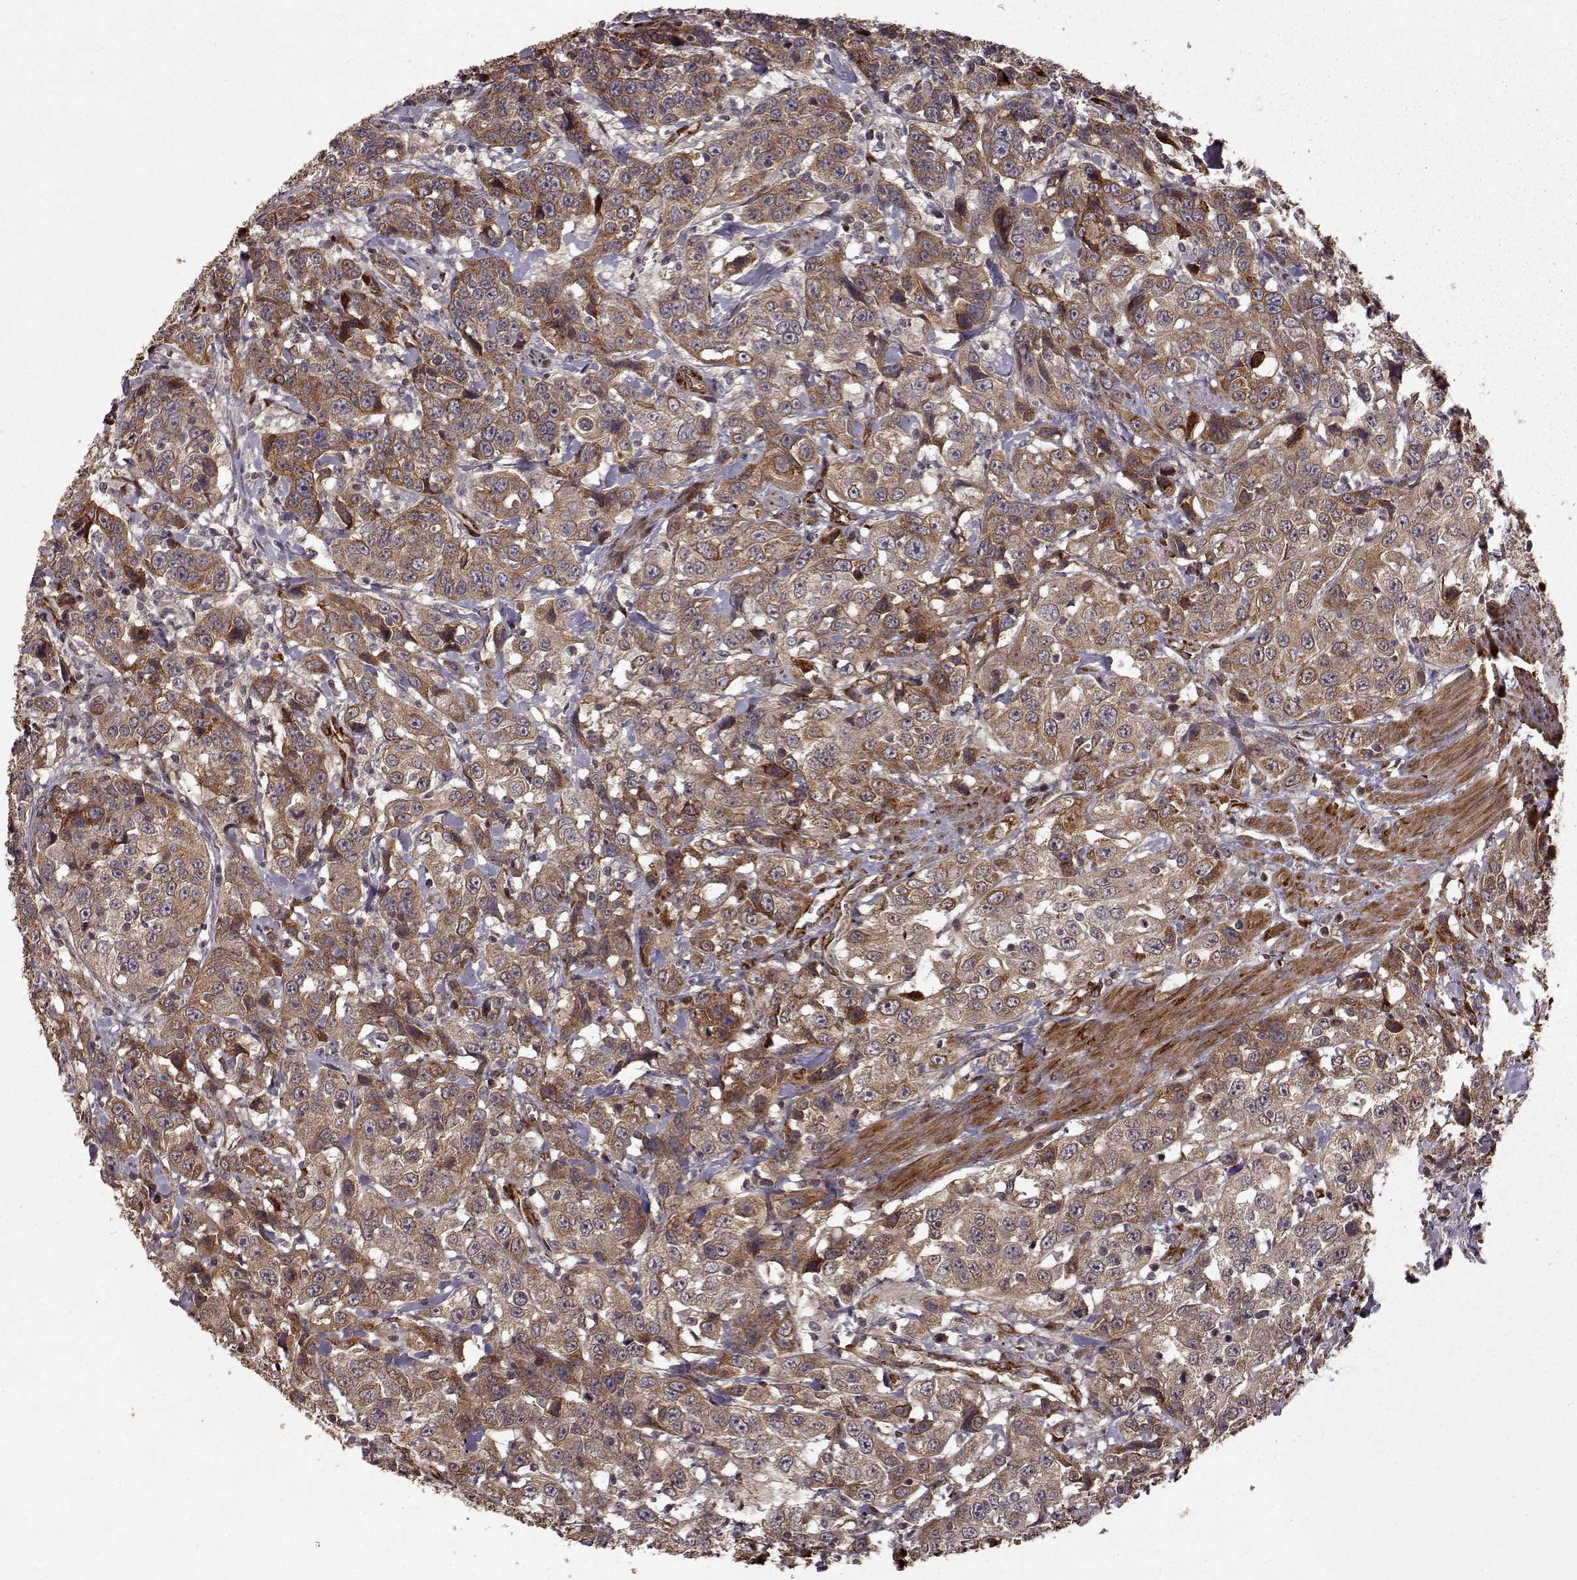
{"staining": {"intensity": "moderate", "quantity": "25%-75%", "location": "cytoplasmic/membranous"}, "tissue": "urothelial cancer", "cell_type": "Tumor cells", "image_type": "cancer", "snomed": [{"axis": "morphology", "description": "Urothelial carcinoma, NOS"}, {"axis": "morphology", "description": "Urothelial carcinoma, High grade"}, {"axis": "topography", "description": "Urinary bladder"}], "caption": "A high-resolution histopathology image shows IHC staining of urothelial cancer, which reveals moderate cytoplasmic/membranous staining in about 25%-75% of tumor cells.", "gene": "FSTL1", "patient": {"sex": "female", "age": 73}}